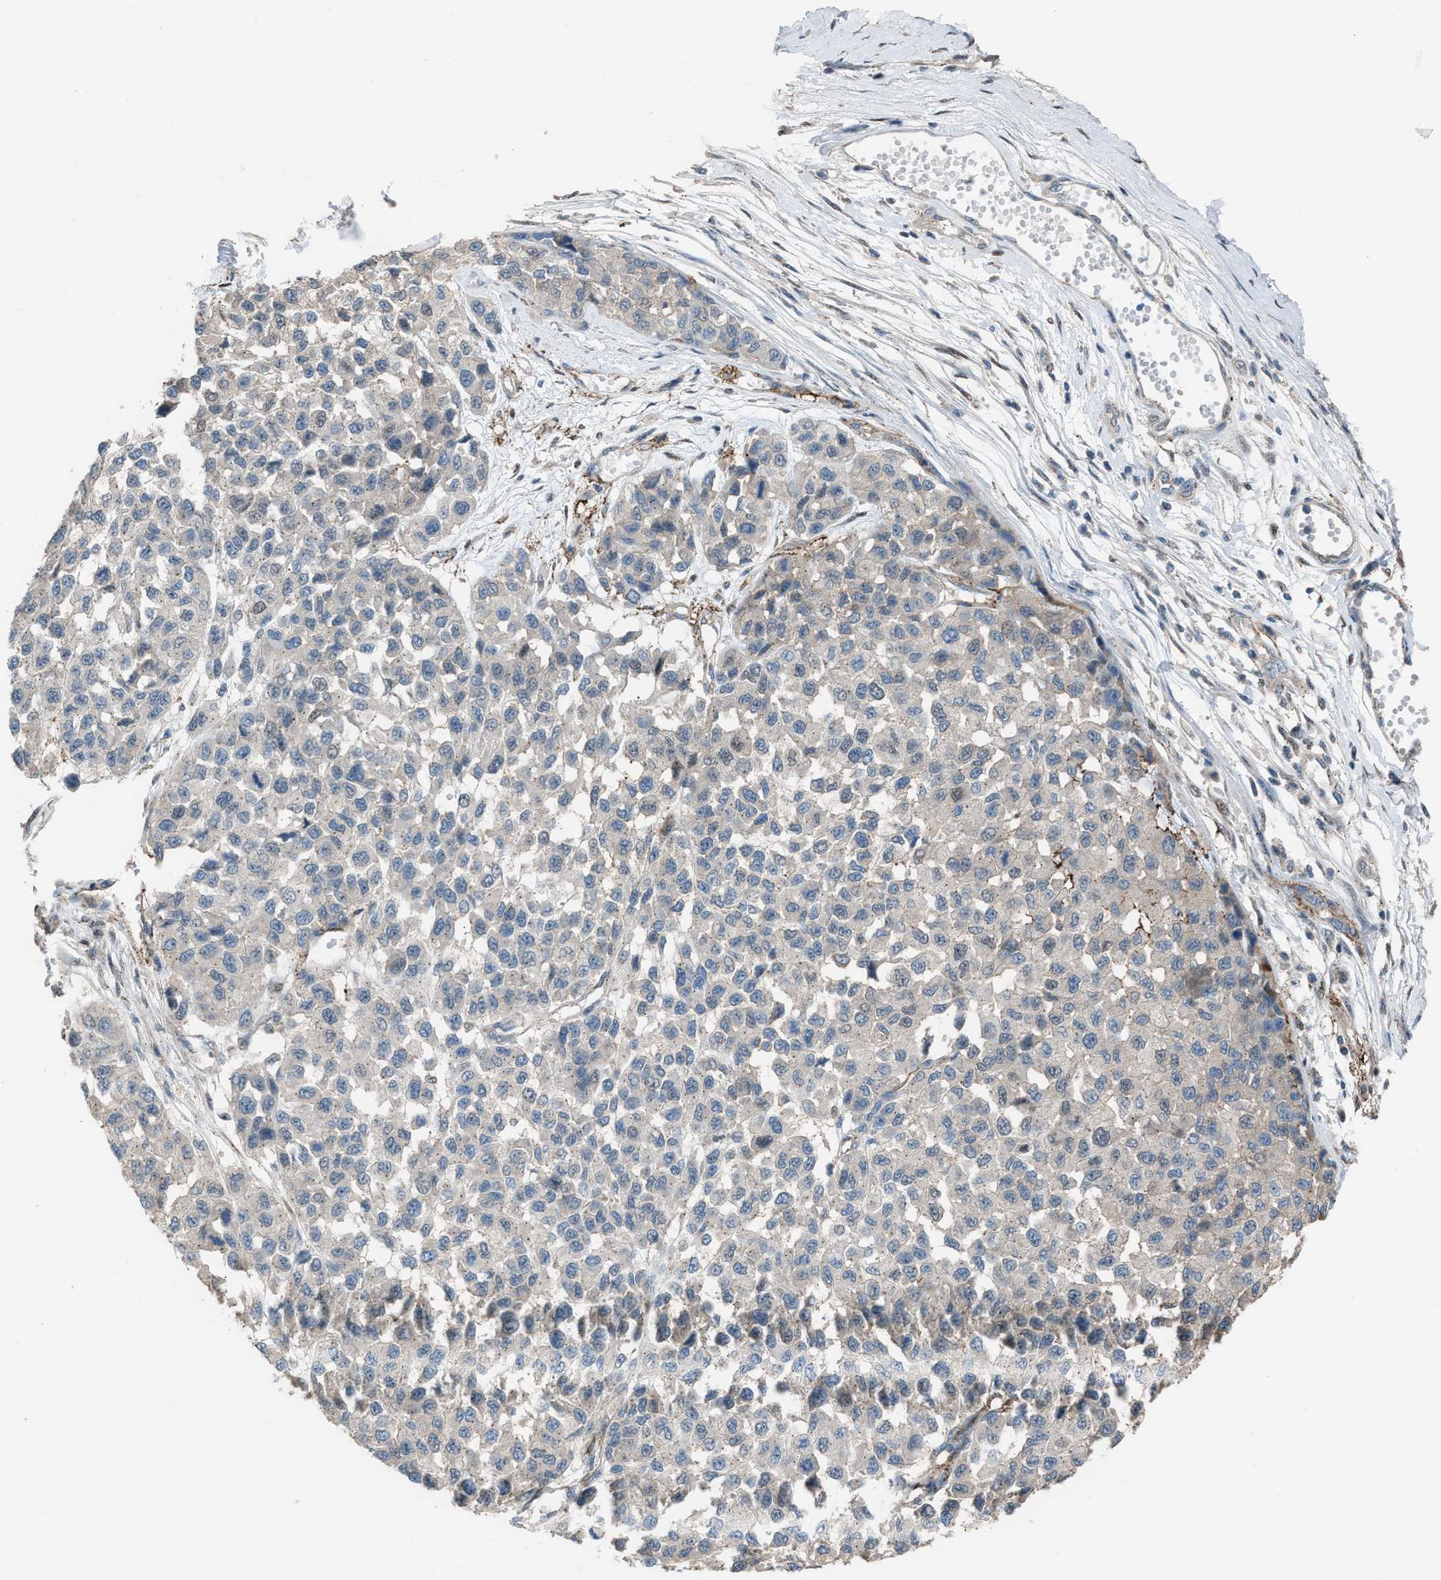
{"staining": {"intensity": "negative", "quantity": "none", "location": "none"}, "tissue": "melanoma", "cell_type": "Tumor cells", "image_type": "cancer", "snomed": [{"axis": "morphology", "description": "Malignant melanoma, NOS"}, {"axis": "topography", "description": "Skin"}], "caption": "Photomicrograph shows no significant protein expression in tumor cells of malignant melanoma.", "gene": "CRTC1", "patient": {"sex": "male", "age": 62}}